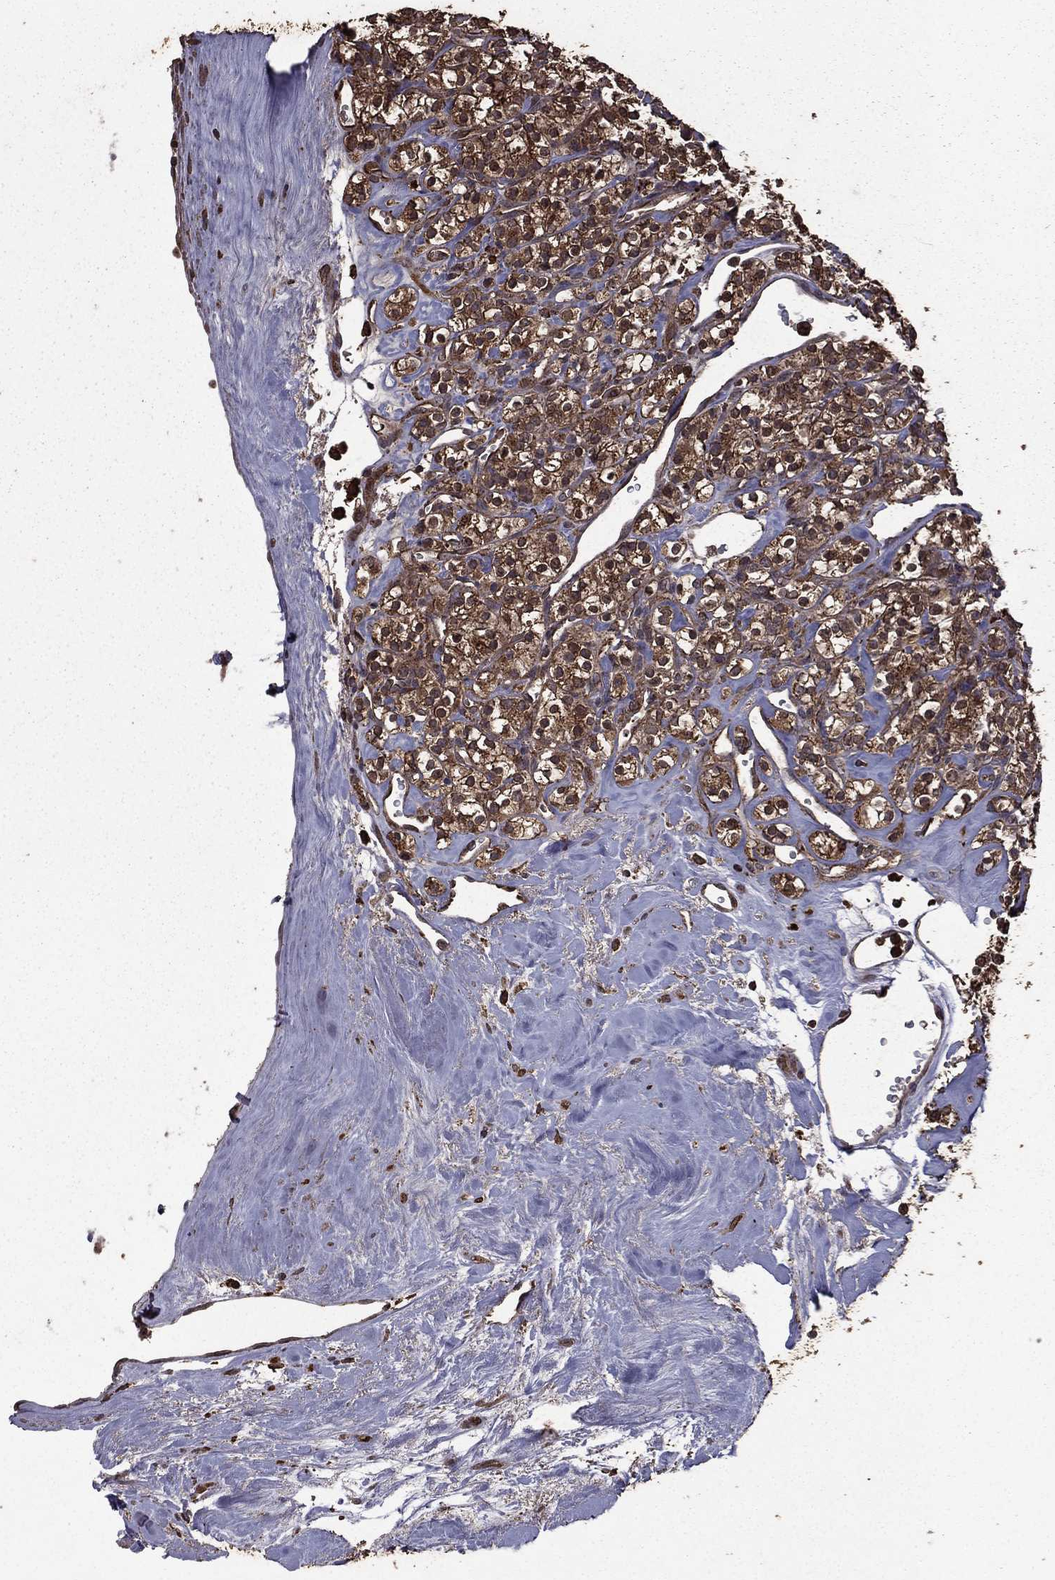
{"staining": {"intensity": "moderate", "quantity": "25%-75%", "location": "cytoplasmic/membranous"}, "tissue": "renal cancer", "cell_type": "Tumor cells", "image_type": "cancer", "snomed": [{"axis": "morphology", "description": "Adenocarcinoma, NOS"}, {"axis": "topography", "description": "Kidney"}], "caption": "Renal cancer (adenocarcinoma) tissue exhibits moderate cytoplasmic/membranous positivity in about 25%-75% of tumor cells The protein is shown in brown color, while the nuclei are stained blue.", "gene": "BIRC6", "patient": {"sex": "male", "age": 77}}